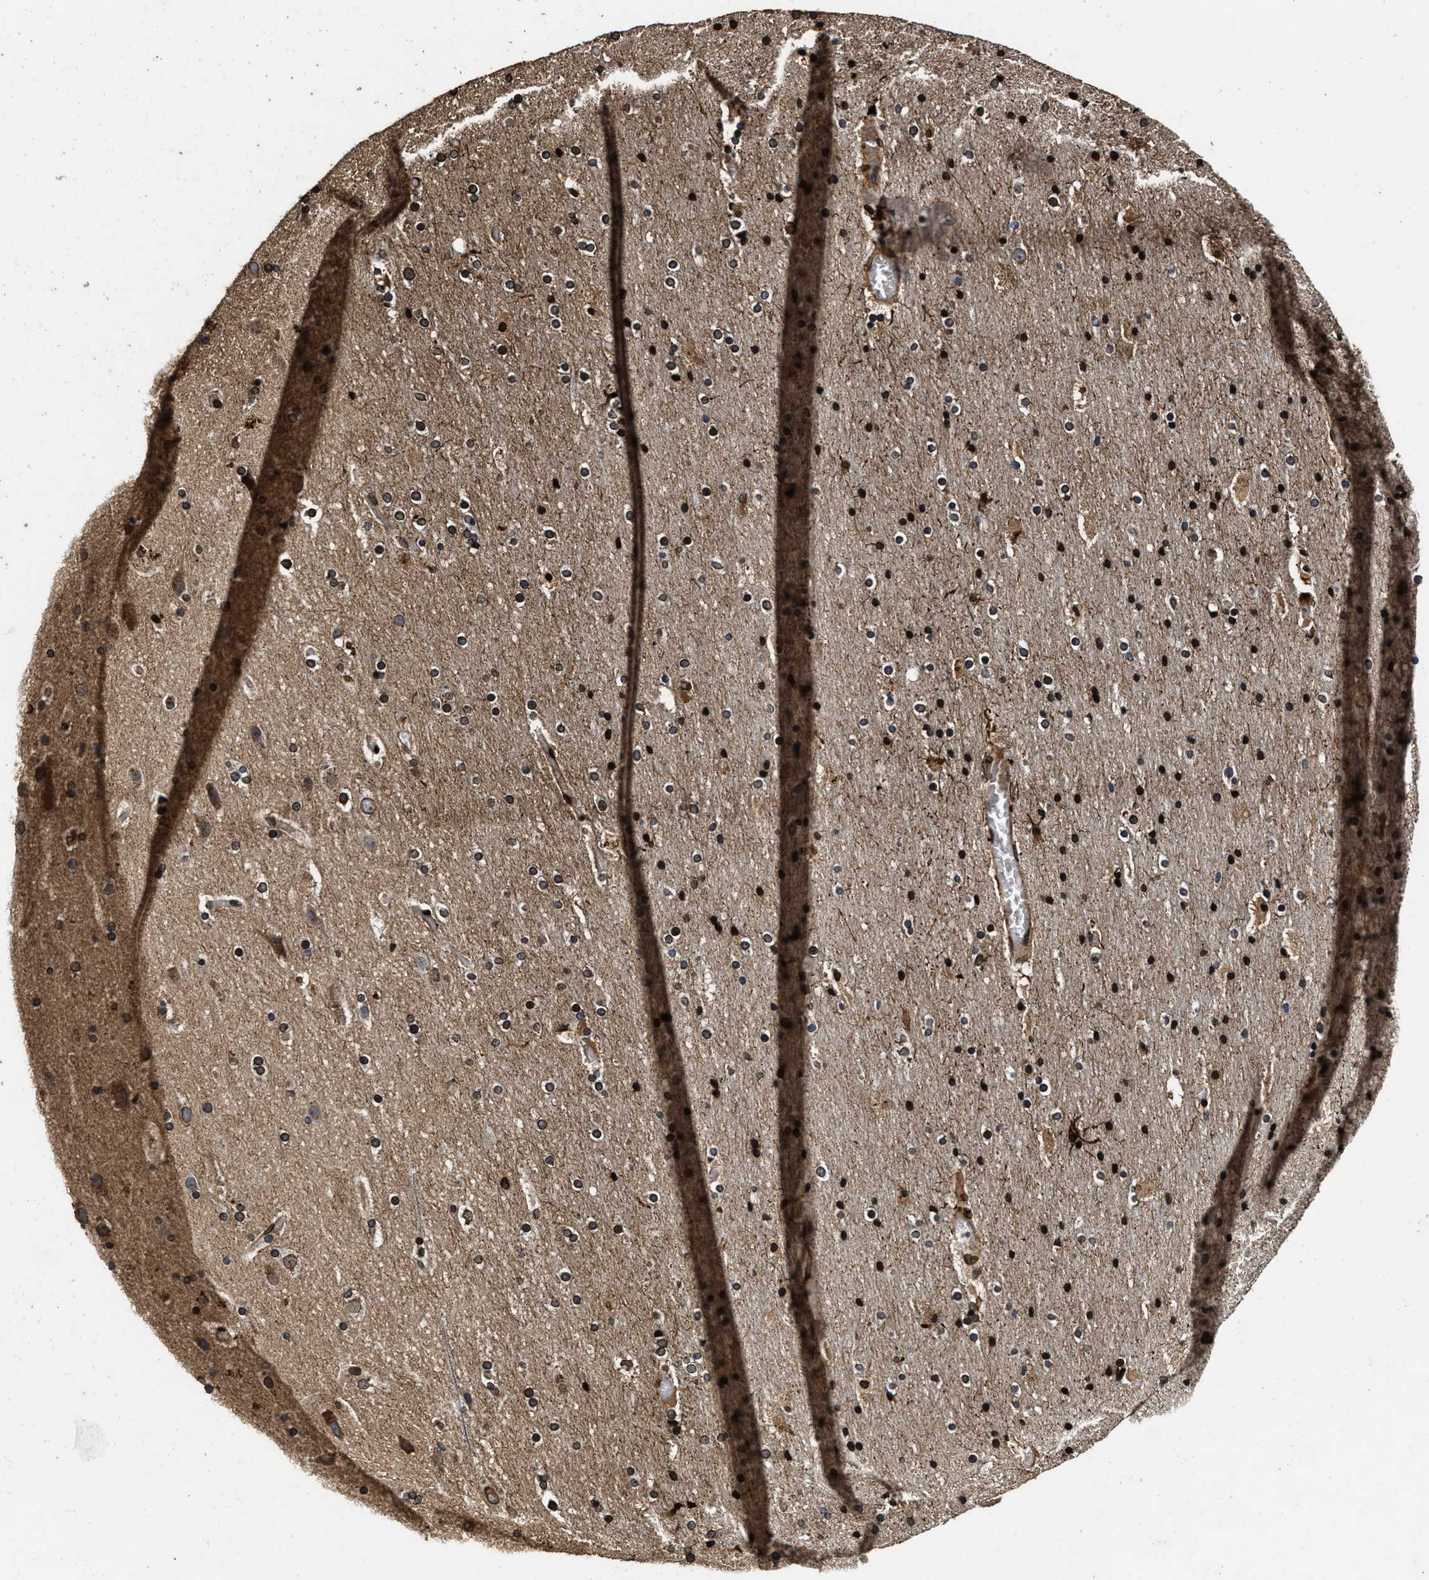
{"staining": {"intensity": "moderate", "quantity": "25%-75%", "location": "cytoplasmic/membranous"}, "tissue": "cerebral cortex", "cell_type": "Endothelial cells", "image_type": "normal", "snomed": [{"axis": "morphology", "description": "Normal tissue, NOS"}, {"axis": "topography", "description": "Cerebral cortex"}], "caption": "This micrograph shows unremarkable cerebral cortex stained with immunohistochemistry (IHC) to label a protein in brown. The cytoplasmic/membranous of endothelial cells show moderate positivity for the protein. Nuclei are counter-stained blue.", "gene": "ACCS", "patient": {"sex": "male", "age": 57}}